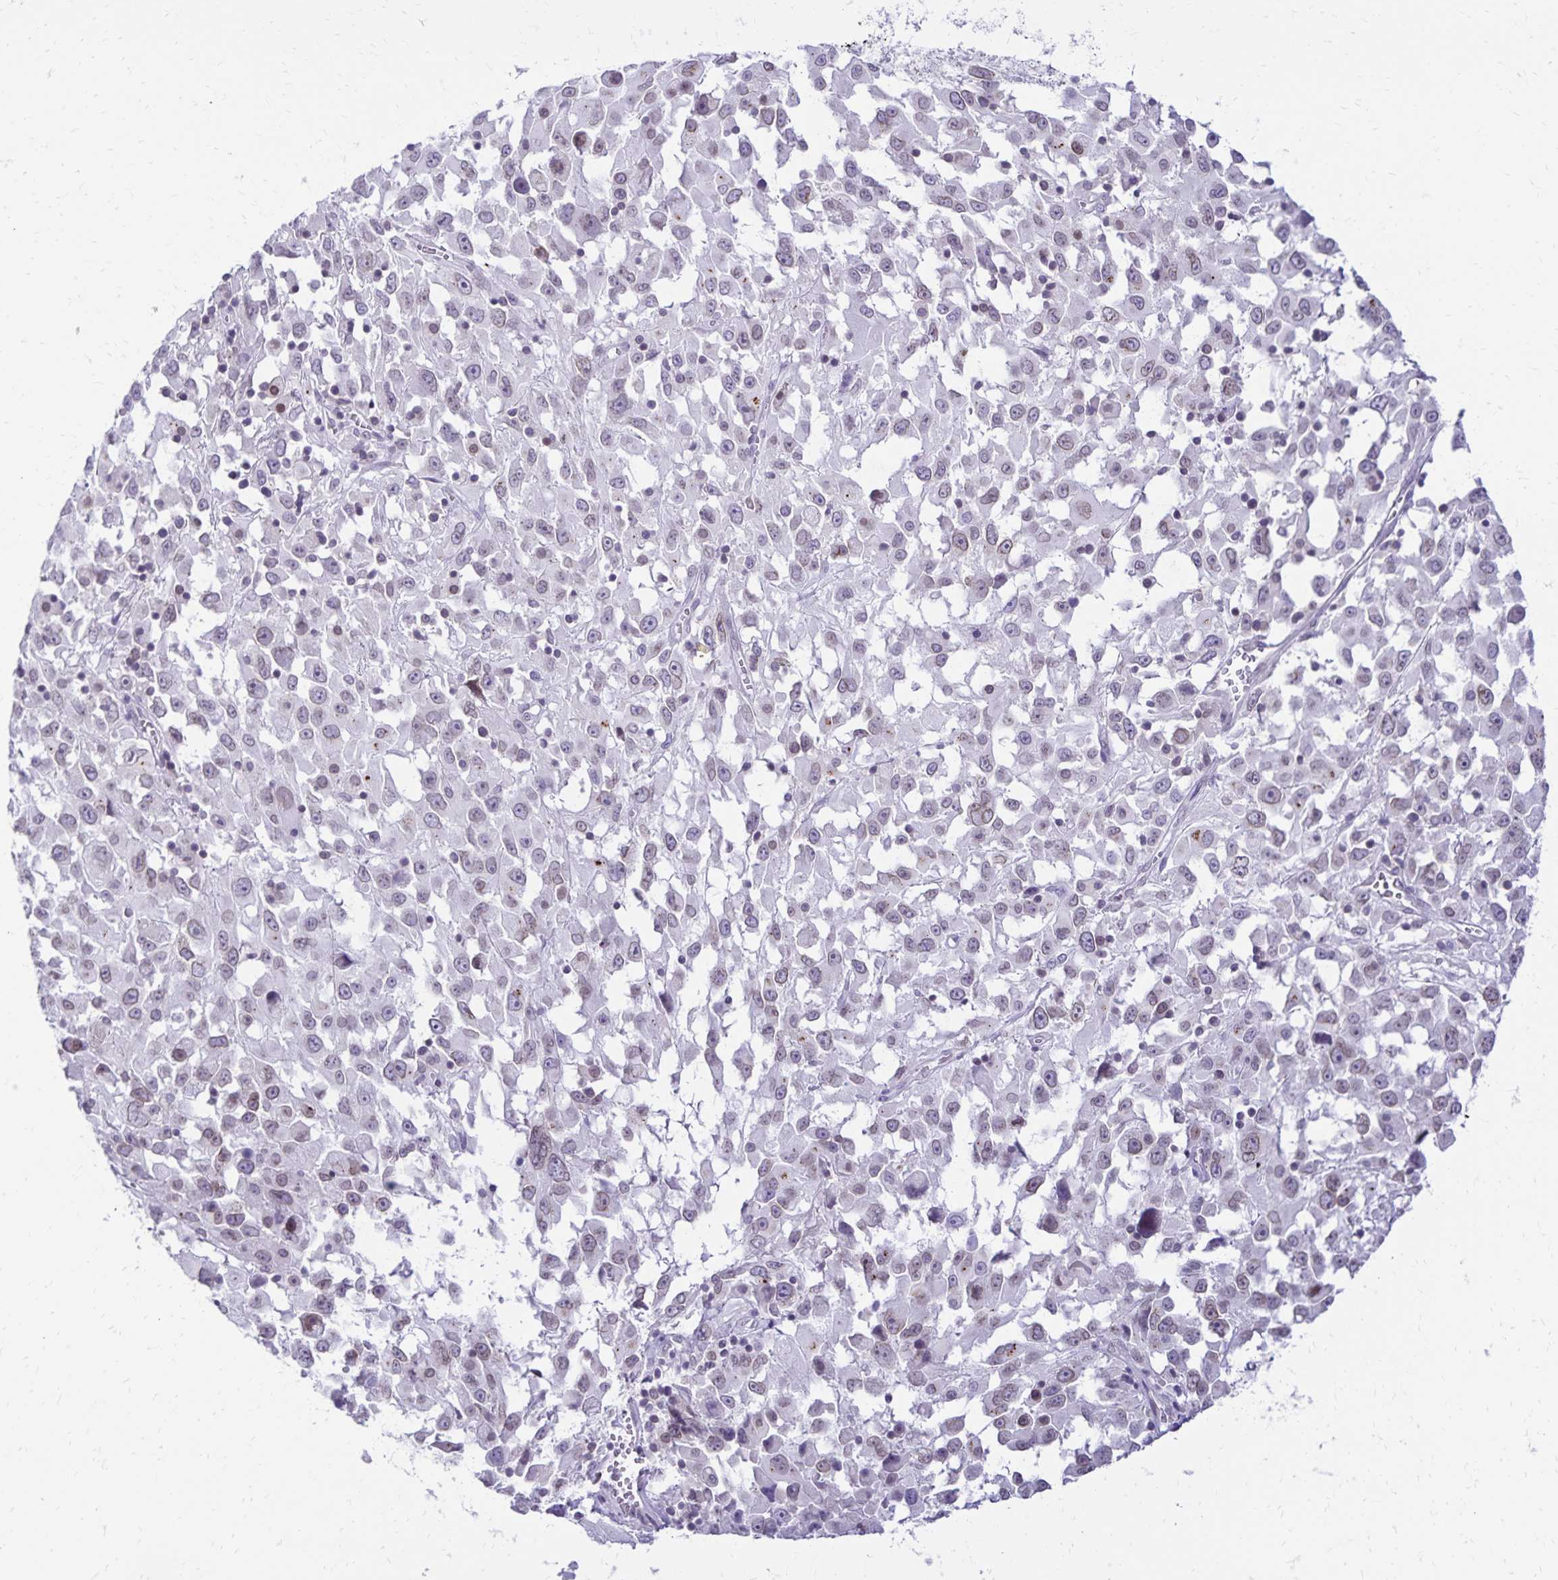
{"staining": {"intensity": "negative", "quantity": "none", "location": "none"}, "tissue": "melanoma", "cell_type": "Tumor cells", "image_type": "cancer", "snomed": [{"axis": "morphology", "description": "Malignant melanoma, Metastatic site"}, {"axis": "topography", "description": "Soft tissue"}], "caption": "Tumor cells show no significant protein positivity in malignant melanoma (metastatic site). Nuclei are stained in blue.", "gene": "FAM166C", "patient": {"sex": "male", "age": 50}}